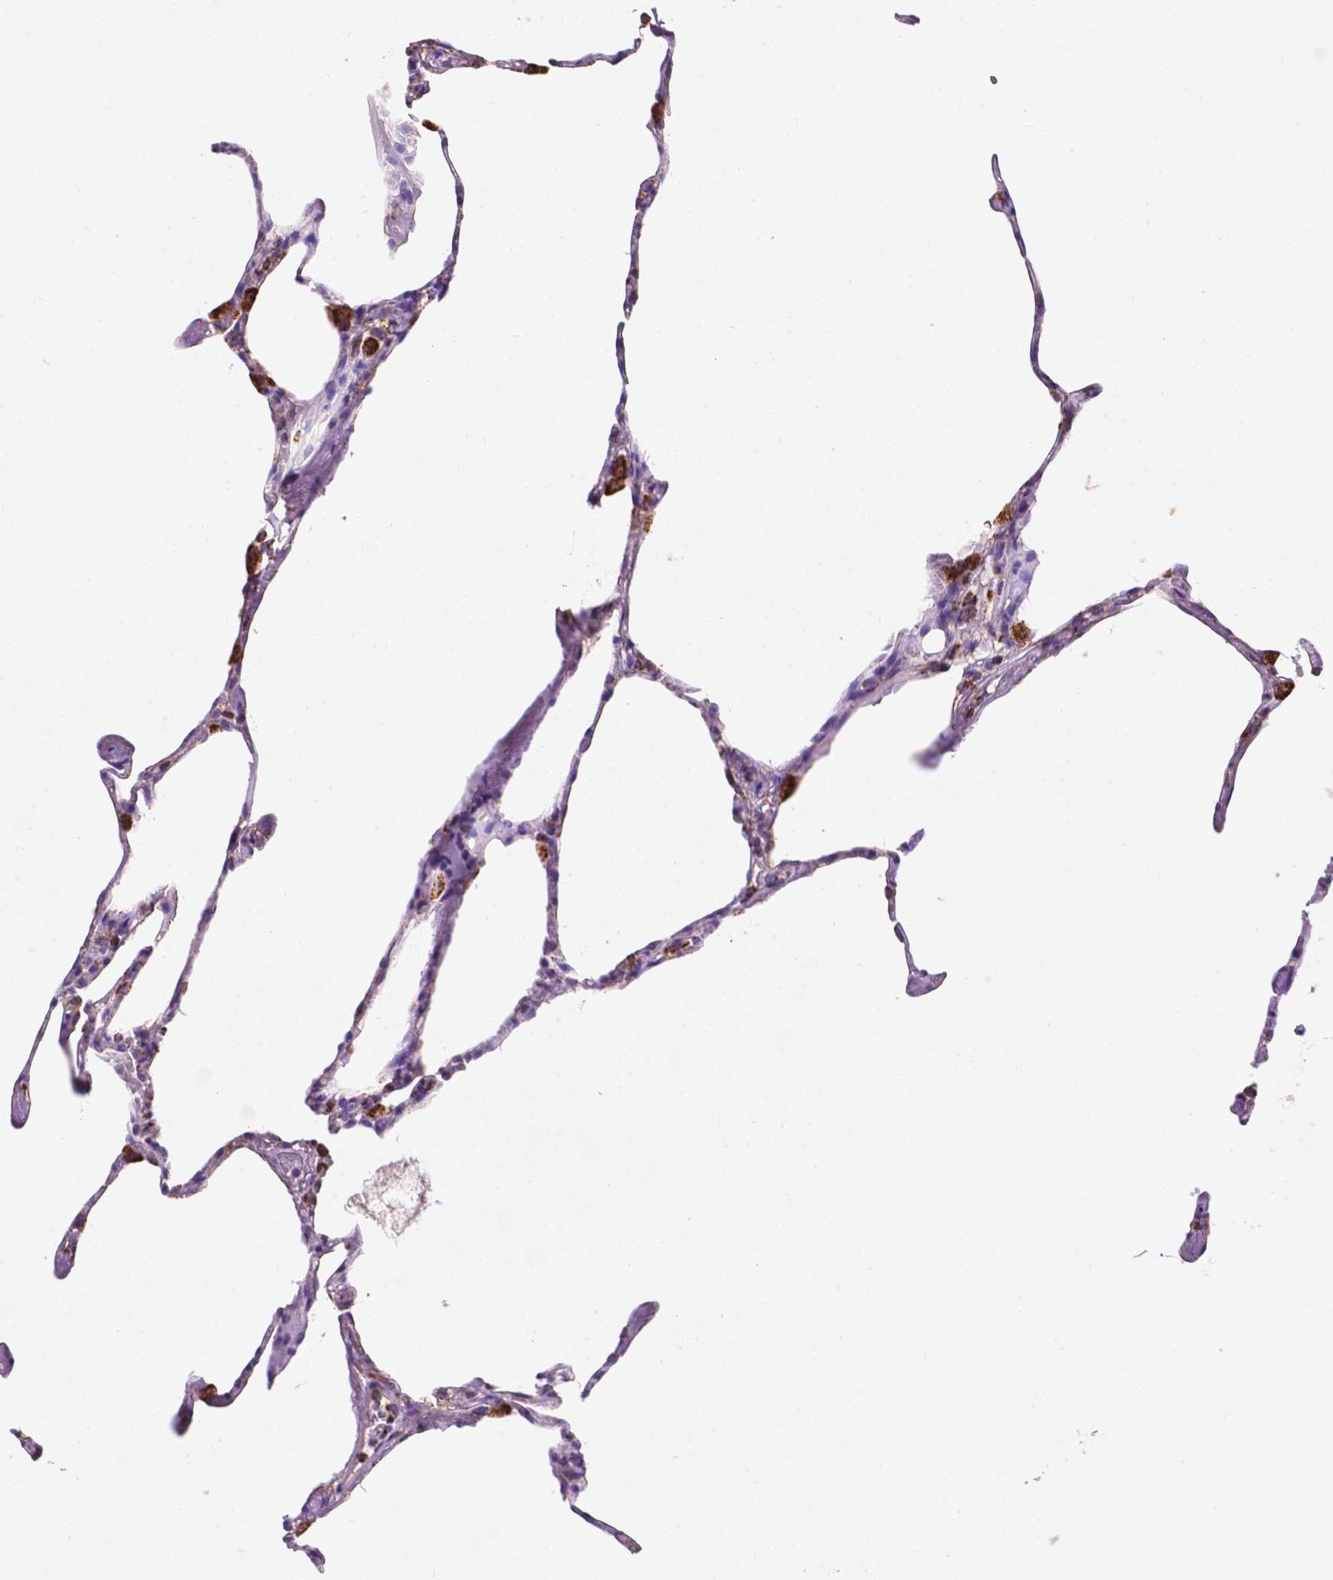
{"staining": {"intensity": "strong", "quantity": "25%-75%", "location": "cytoplasmic/membranous"}, "tissue": "lung", "cell_type": "Alveolar cells", "image_type": "normal", "snomed": [{"axis": "morphology", "description": "Normal tissue, NOS"}, {"axis": "topography", "description": "Lung"}], "caption": "An immunohistochemistry (IHC) photomicrograph of benign tissue is shown. Protein staining in brown highlights strong cytoplasmic/membranous positivity in lung within alveolar cells.", "gene": "HSPD1", "patient": {"sex": "male", "age": 65}}